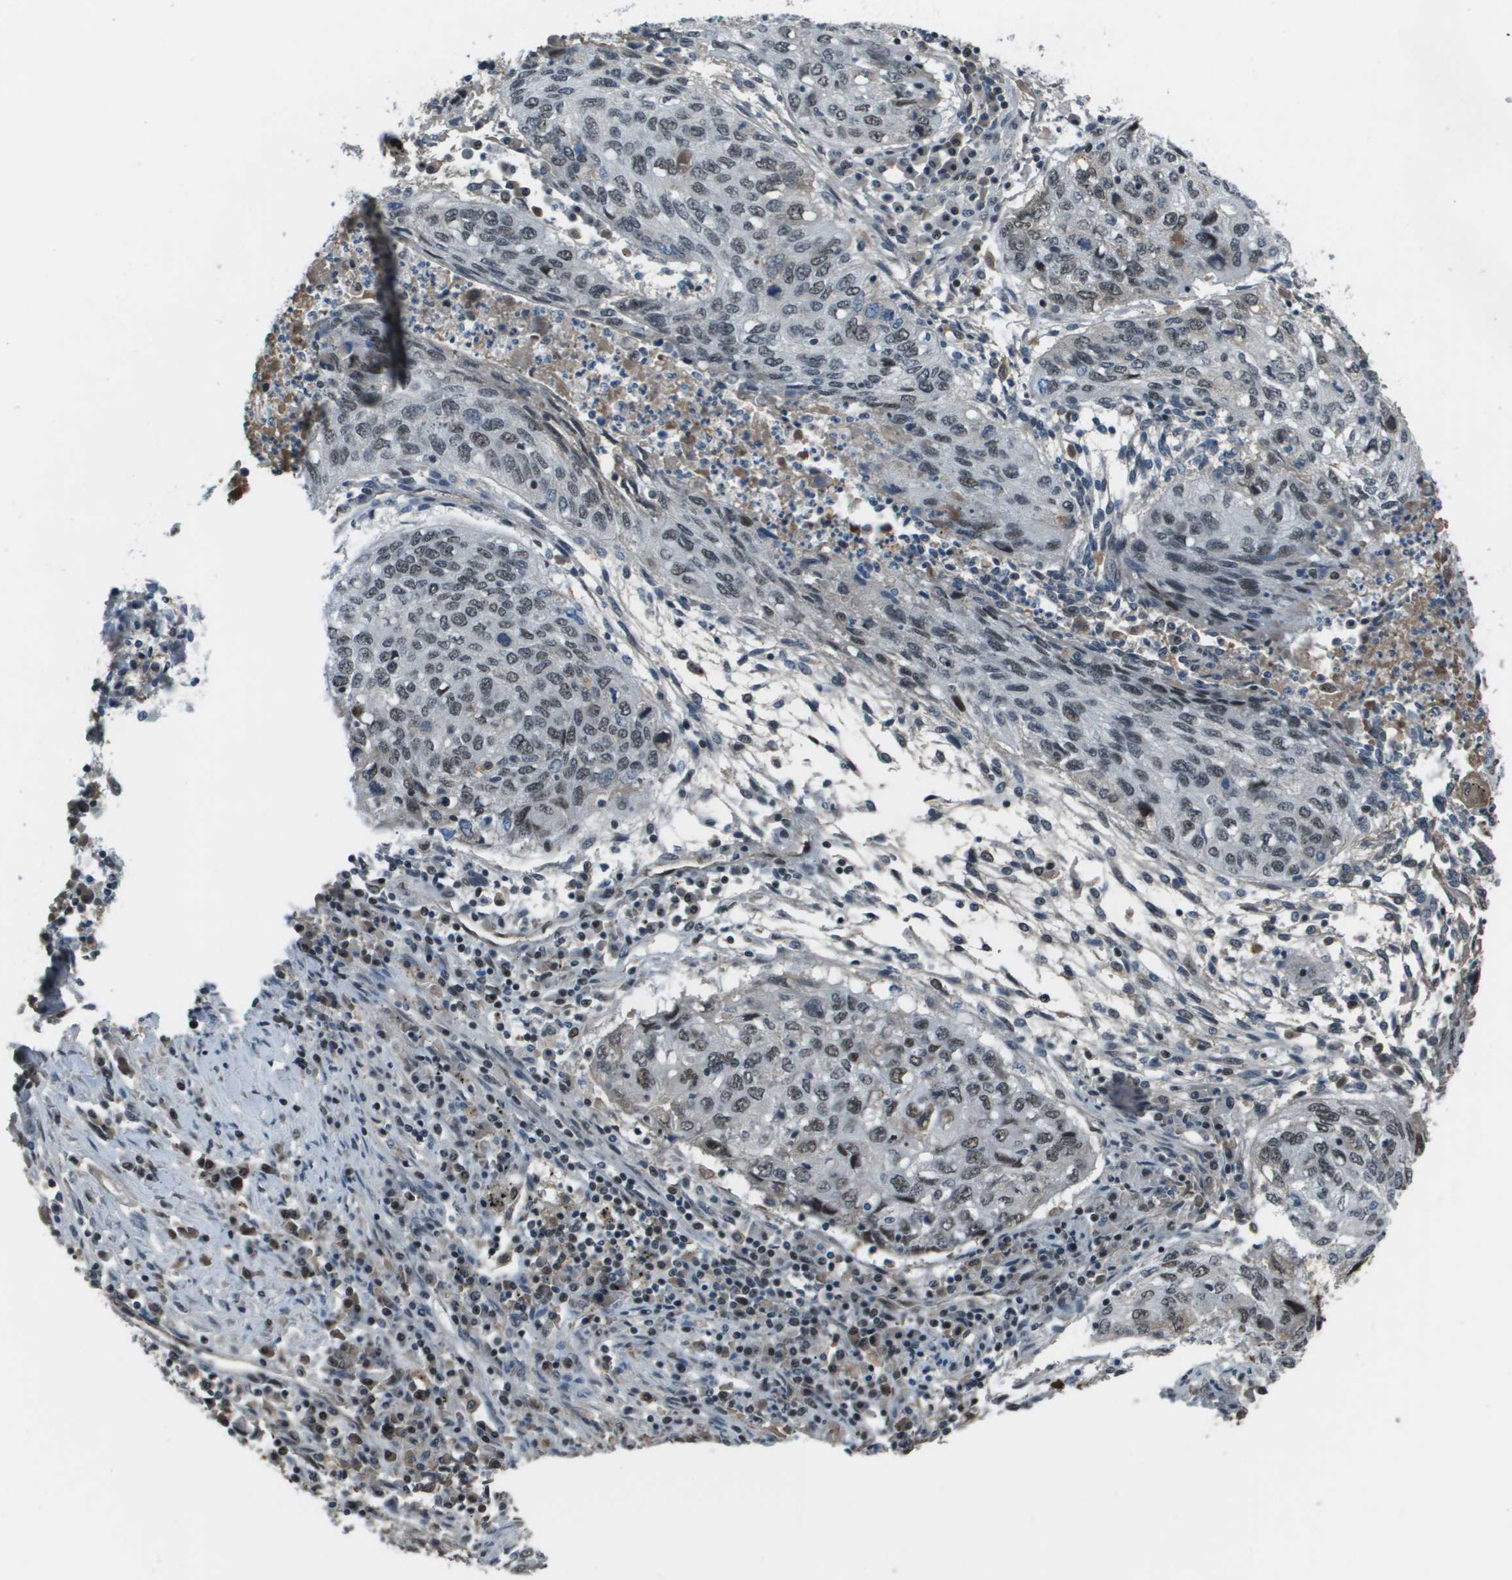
{"staining": {"intensity": "moderate", "quantity": ">75%", "location": "nuclear"}, "tissue": "lung cancer", "cell_type": "Tumor cells", "image_type": "cancer", "snomed": [{"axis": "morphology", "description": "Squamous cell carcinoma, NOS"}, {"axis": "topography", "description": "Lung"}], "caption": "IHC of lung cancer (squamous cell carcinoma) reveals medium levels of moderate nuclear expression in approximately >75% of tumor cells.", "gene": "THRAP3", "patient": {"sex": "female", "age": 63}}